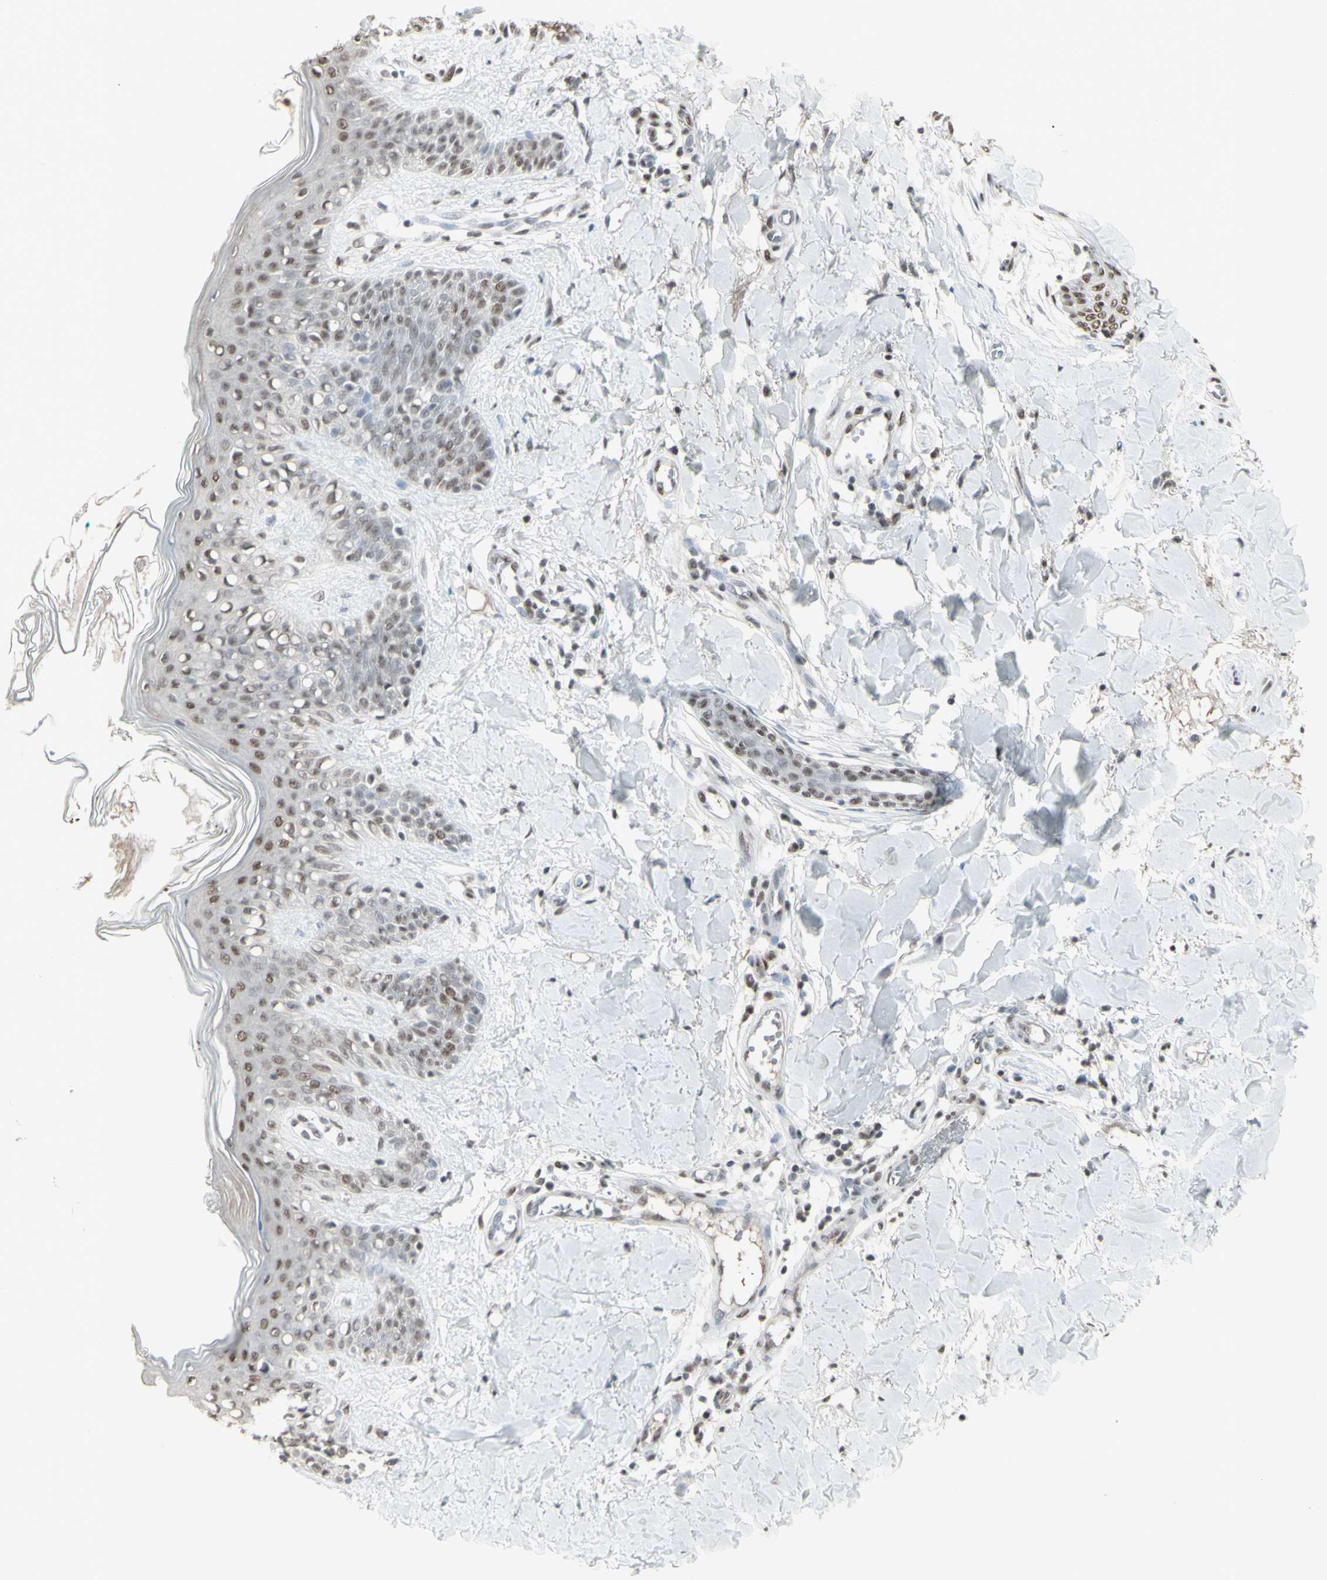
{"staining": {"intensity": "moderate", "quantity": ">75%", "location": "nuclear"}, "tissue": "skin", "cell_type": "Fibroblasts", "image_type": "normal", "snomed": [{"axis": "morphology", "description": "Normal tissue, NOS"}, {"axis": "topography", "description": "Skin"}], "caption": "Approximately >75% of fibroblasts in unremarkable human skin exhibit moderate nuclear protein staining as visualized by brown immunohistochemical staining.", "gene": "TRIM28", "patient": {"sex": "male", "age": 16}}